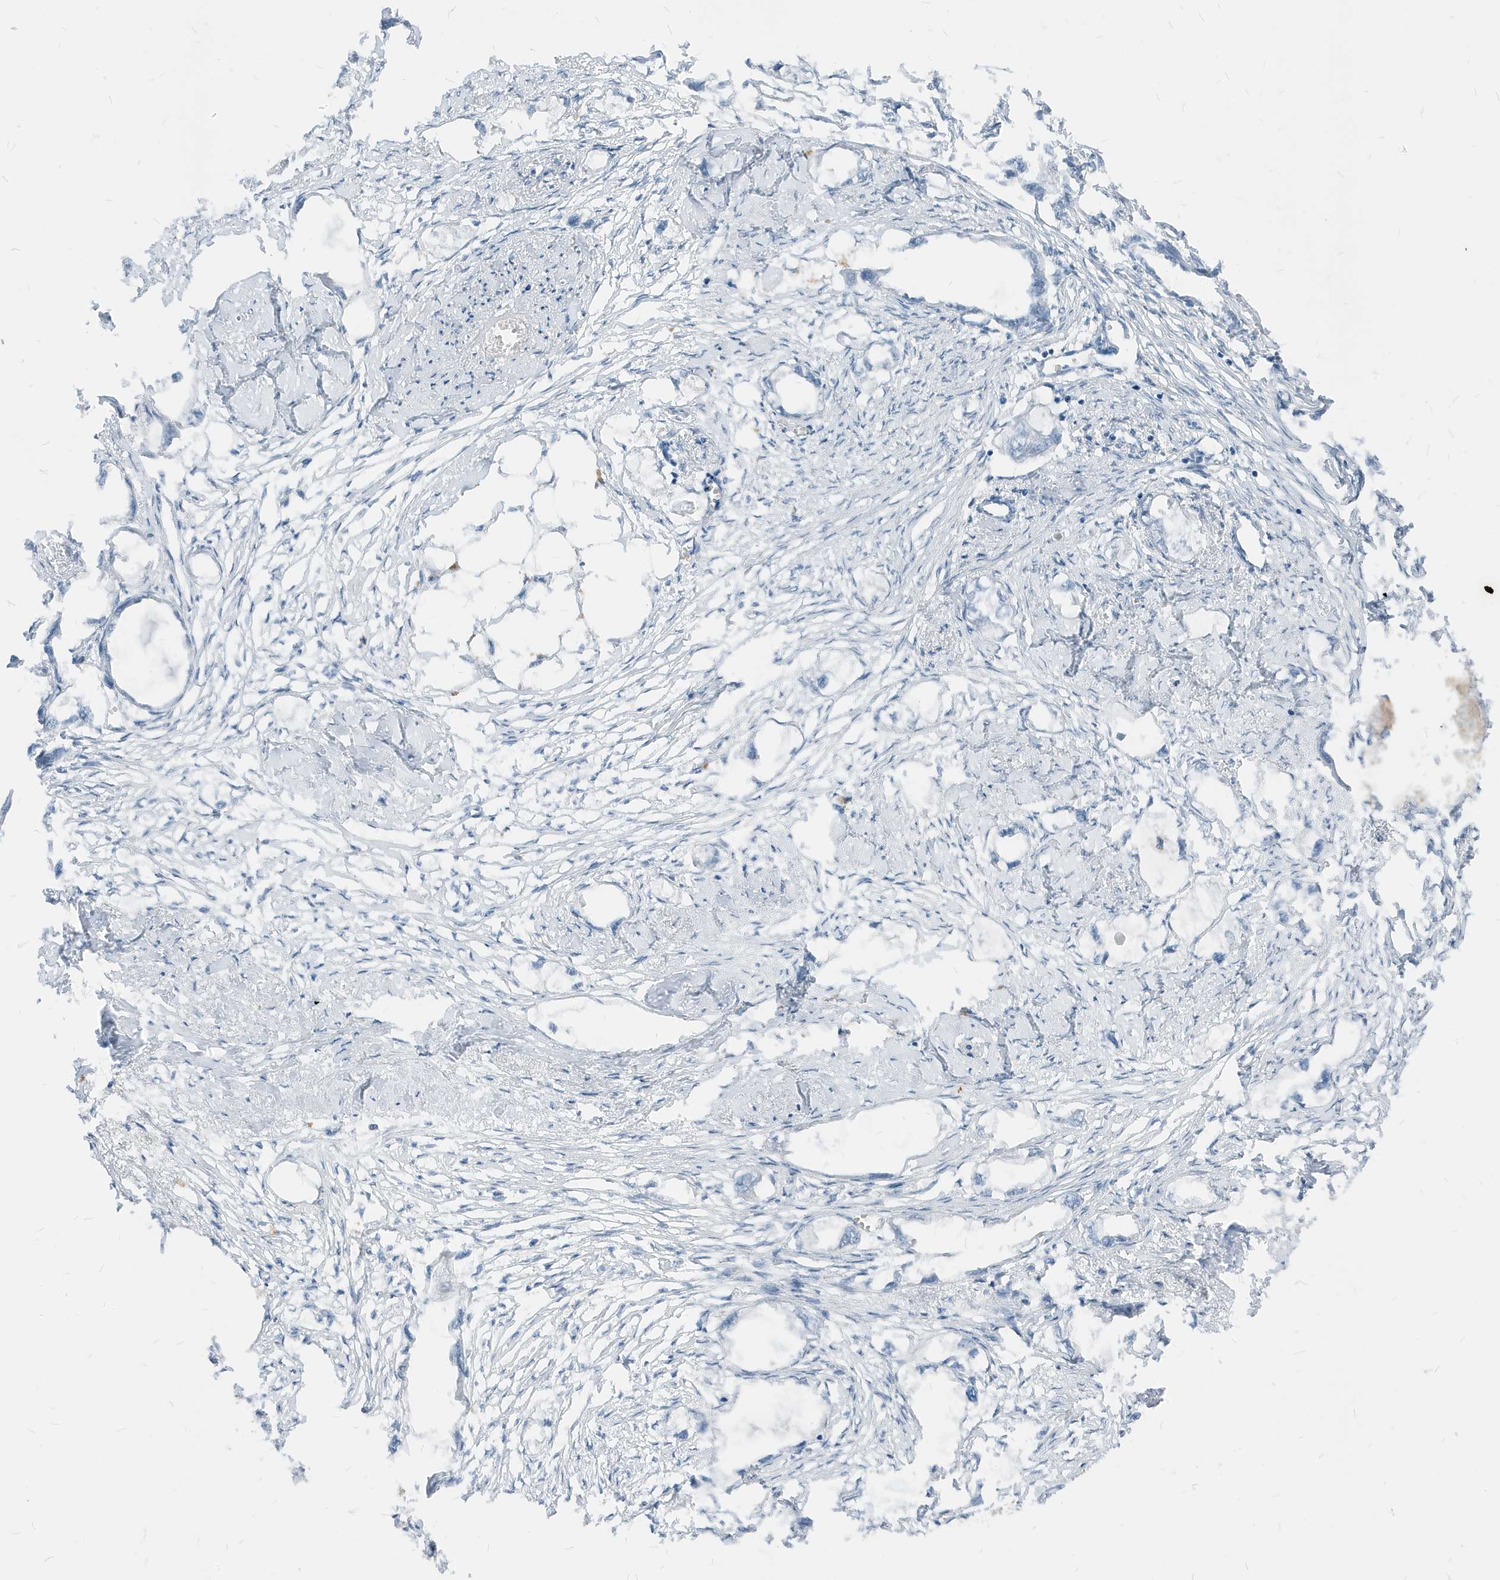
{"staining": {"intensity": "negative", "quantity": "none", "location": "none"}, "tissue": "endometrial cancer", "cell_type": "Tumor cells", "image_type": "cancer", "snomed": [{"axis": "morphology", "description": "Adenocarcinoma, NOS"}, {"axis": "morphology", "description": "Adenocarcinoma, metastatic, NOS"}, {"axis": "topography", "description": "Adipose tissue"}, {"axis": "topography", "description": "Endometrium"}], "caption": "The image displays no significant staining in tumor cells of endometrial cancer (metastatic adenocarcinoma). (Brightfield microscopy of DAB (3,3'-diaminobenzidine) immunohistochemistry at high magnification).", "gene": "NCOA7", "patient": {"sex": "female", "age": 67}}